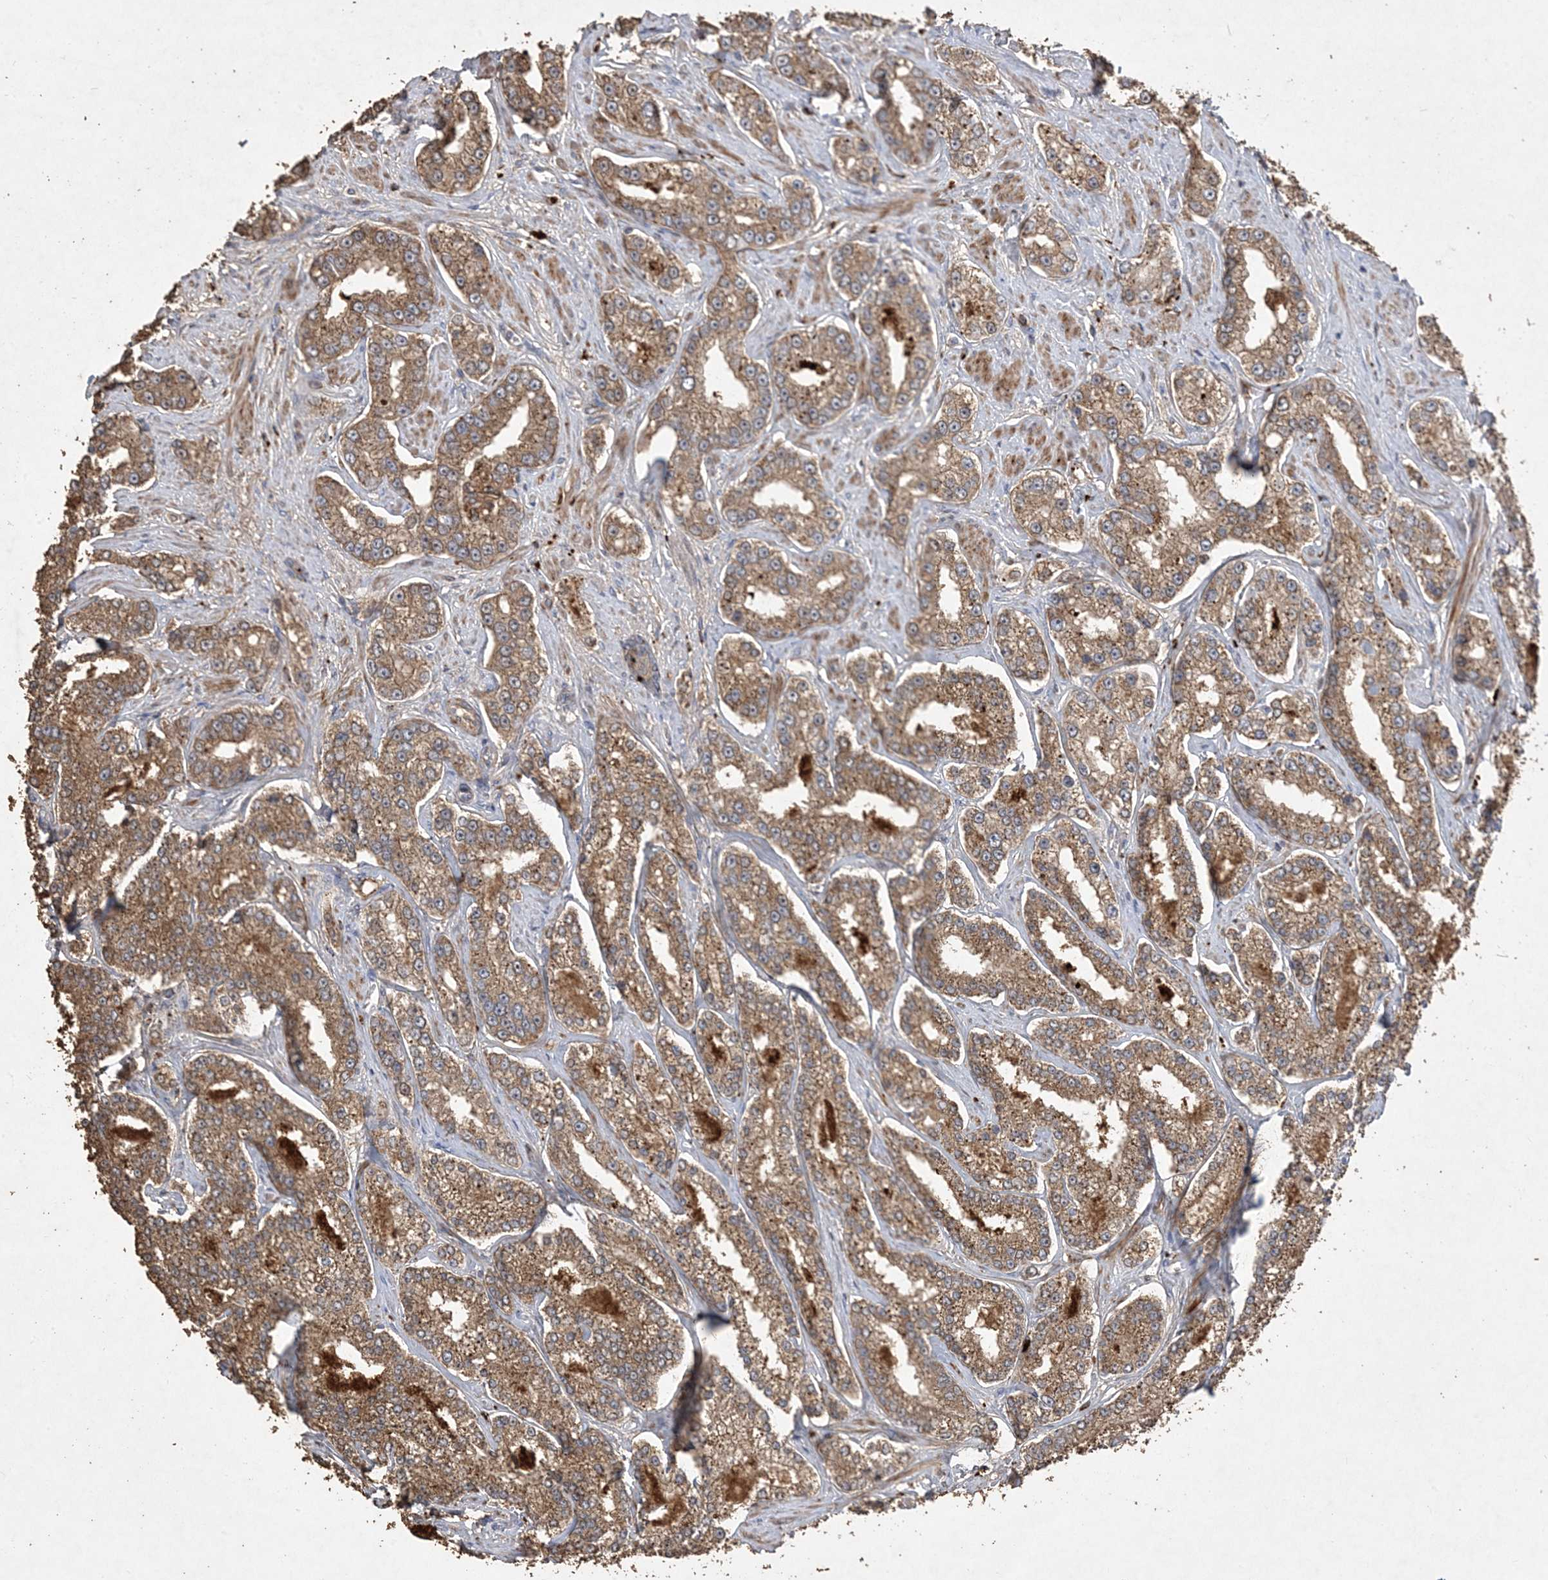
{"staining": {"intensity": "moderate", "quantity": ">75%", "location": "cytoplasmic/membranous"}, "tissue": "prostate cancer", "cell_type": "Tumor cells", "image_type": "cancer", "snomed": [{"axis": "morphology", "description": "Normal tissue, NOS"}, {"axis": "morphology", "description": "Adenocarcinoma, High grade"}, {"axis": "topography", "description": "Prostate"}], "caption": "Human prostate cancer stained with a brown dye demonstrates moderate cytoplasmic/membranous positive expression in about >75% of tumor cells.", "gene": "MASP2", "patient": {"sex": "male", "age": 83}}